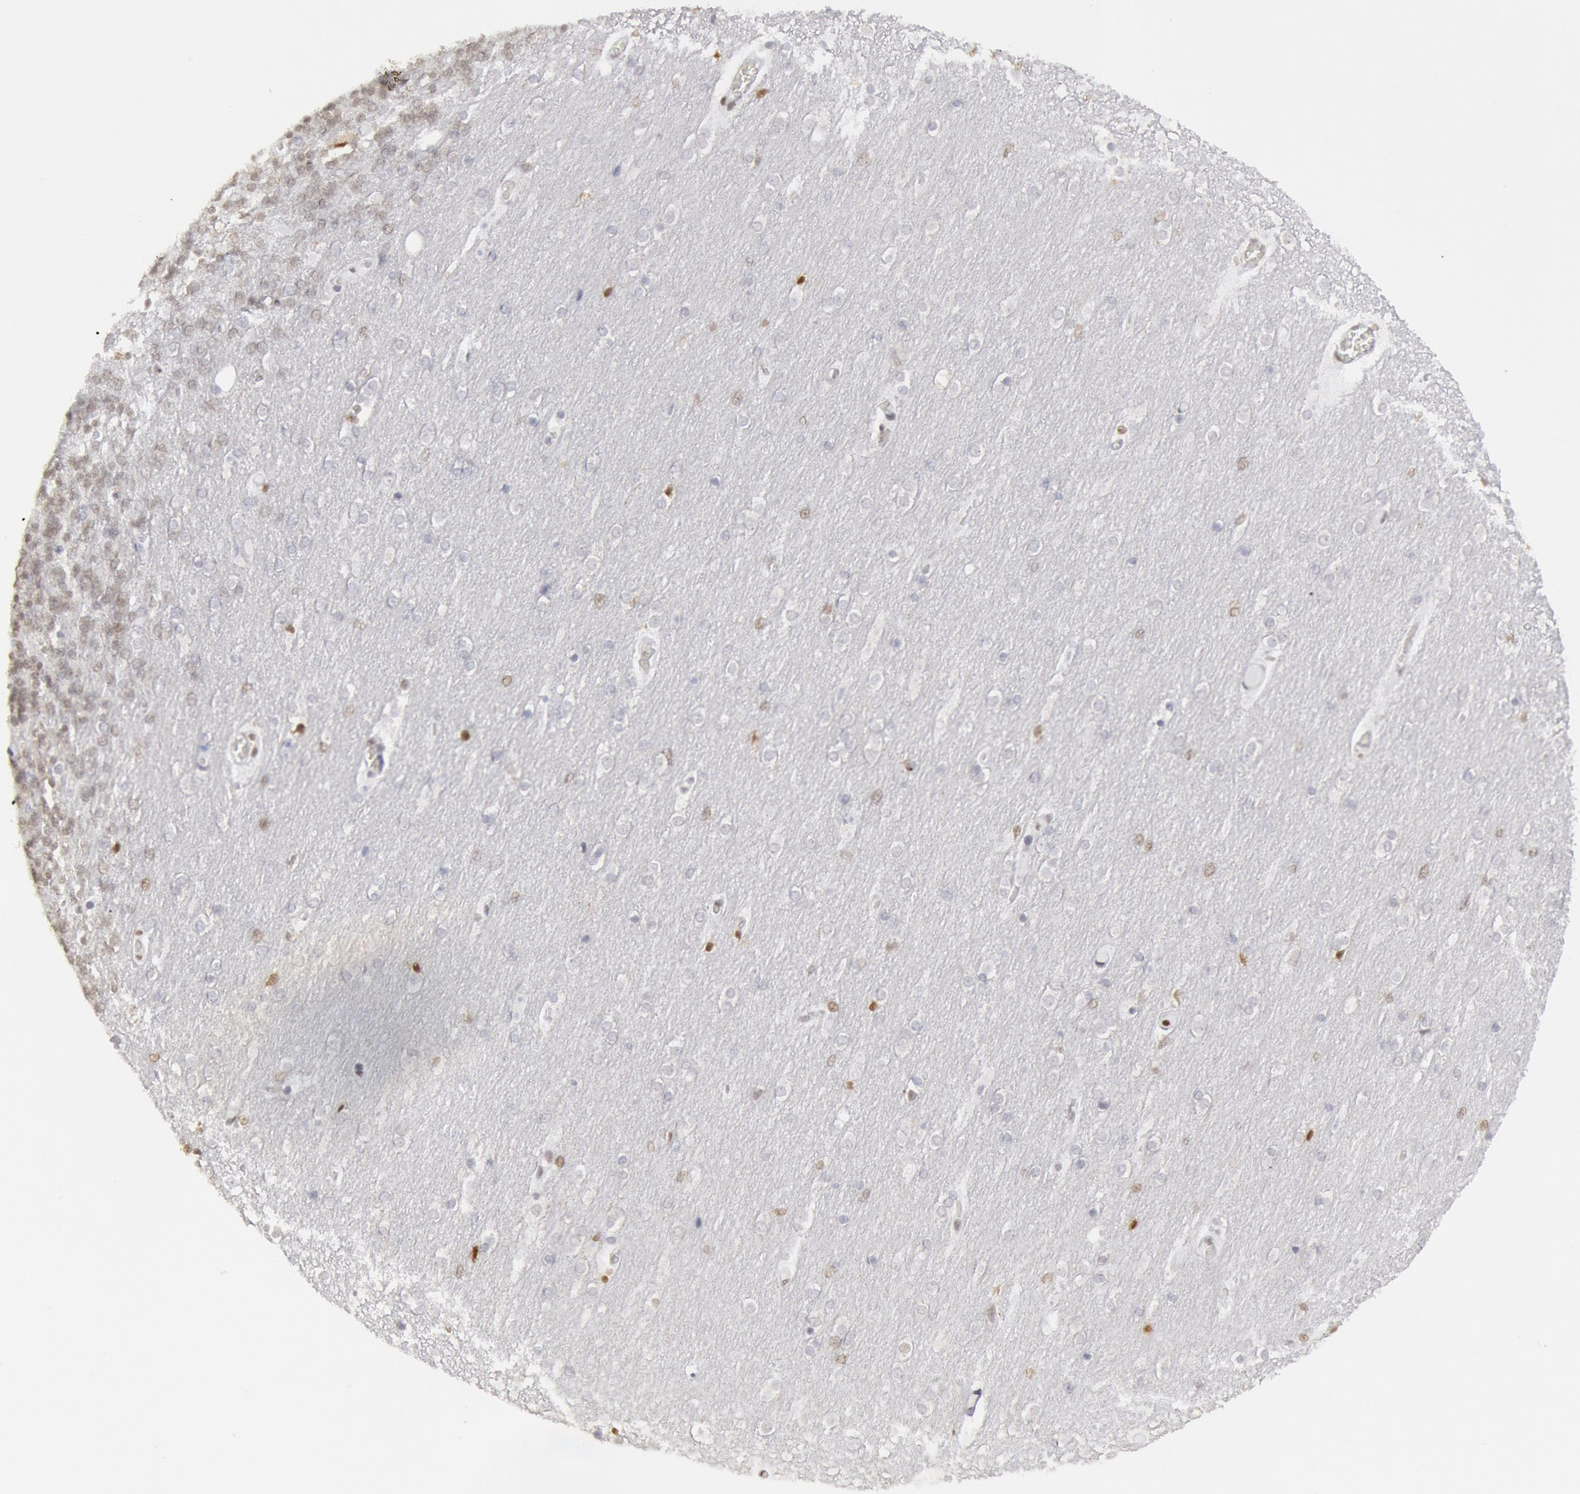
{"staining": {"intensity": "moderate", "quantity": ">75%", "location": "nuclear"}, "tissue": "cerebellum", "cell_type": "Cells in granular layer", "image_type": "normal", "snomed": [{"axis": "morphology", "description": "Normal tissue, NOS"}, {"axis": "topography", "description": "Cerebellum"}], "caption": "Protein staining displays moderate nuclear staining in approximately >75% of cells in granular layer in unremarkable cerebellum.", "gene": "SUB1", "patient": {"sex": "female", "age": 54}}